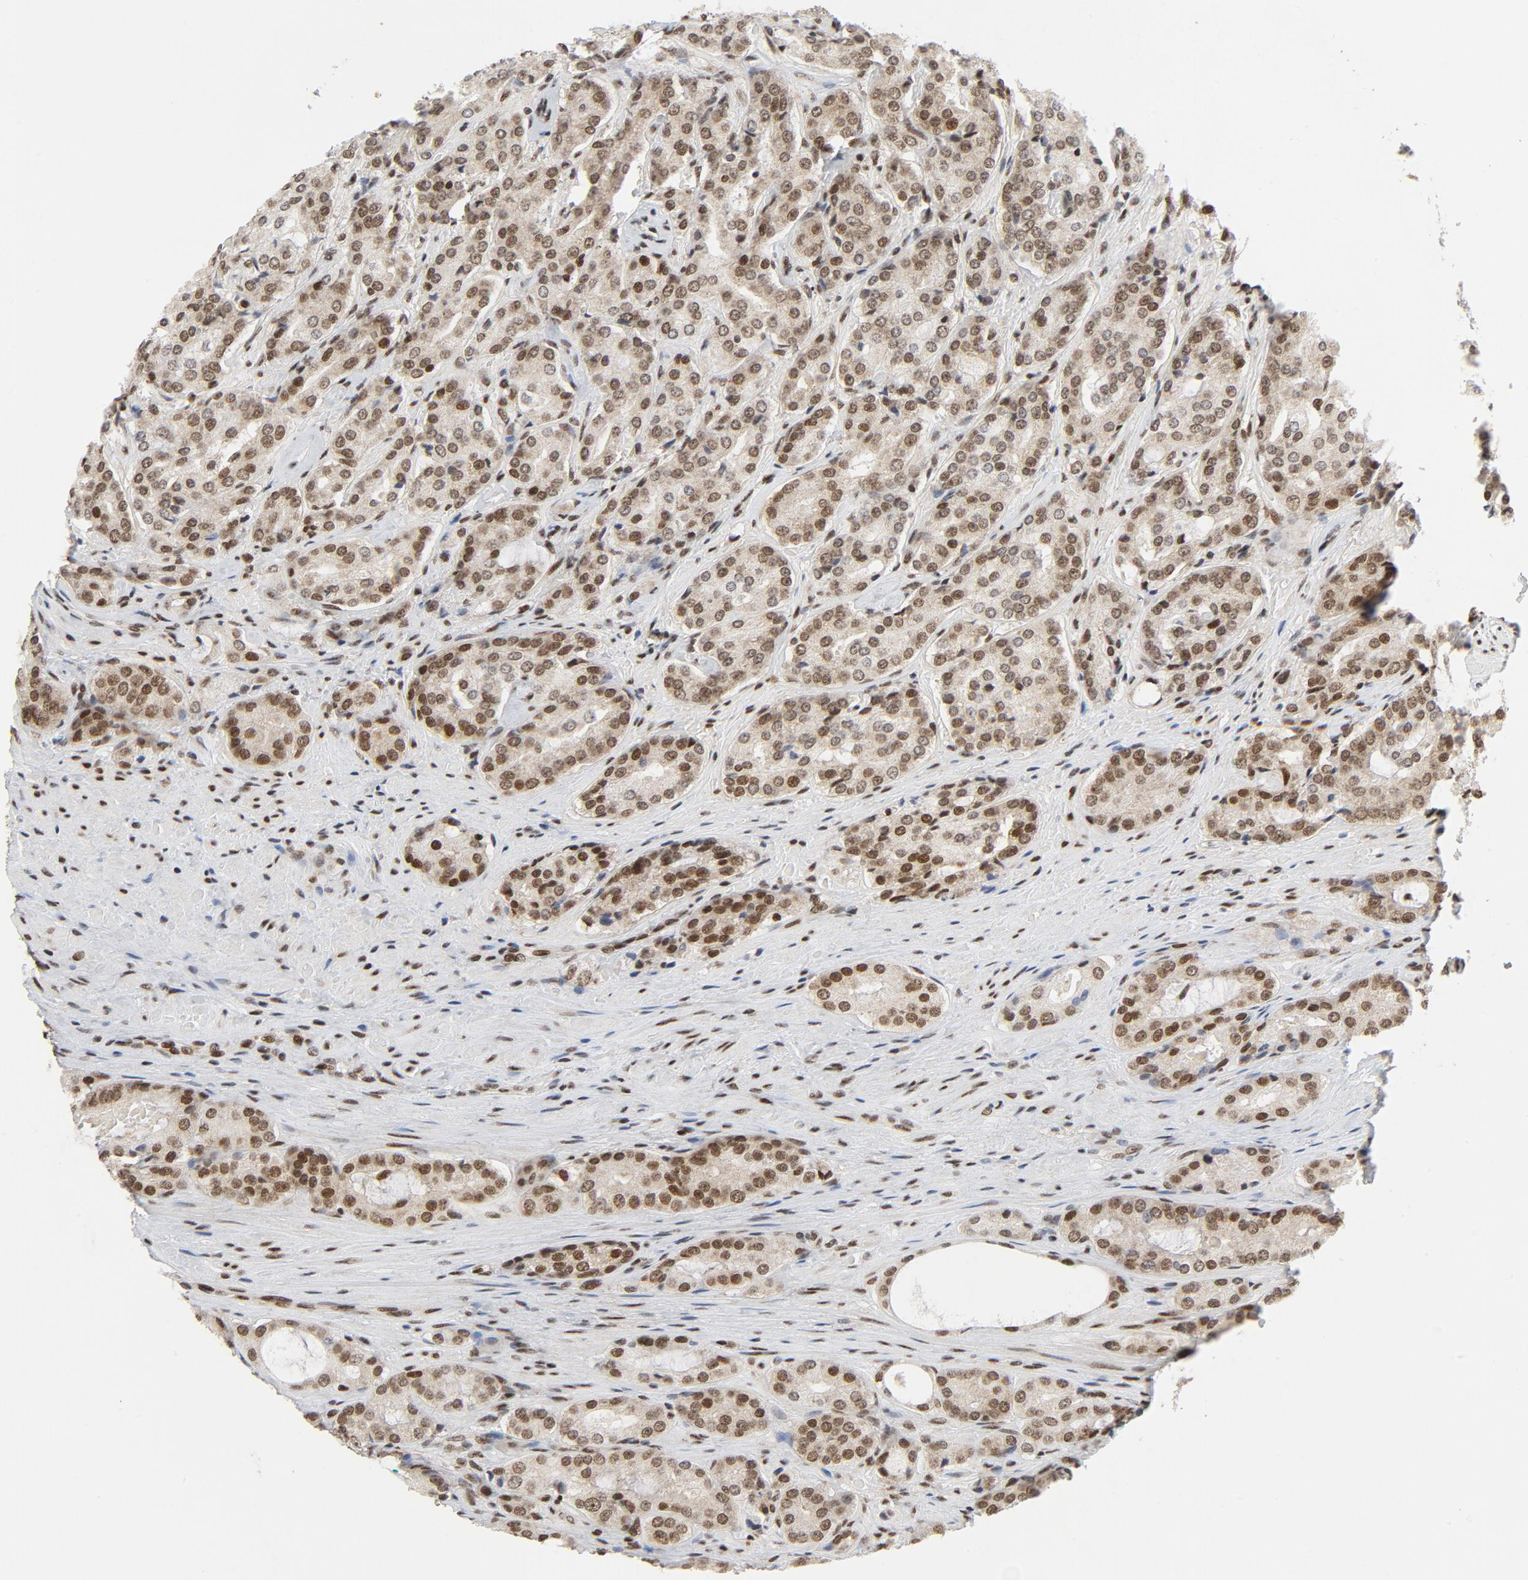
{"staining": {"intensity": "moderate", "quantity": ">75%", "location": "nuclear"}, "tissue": "prostate cancer", "cell_type": "Tumor cells", "image_type": "cancer", "snomed": [{"axis": "morphology", "description": "Adenocarcinoma, High grade"}, {"axis": "topography", "description": "Prostate"}], "caption": "A histopathology image of prostate cancer (high-grade adenocarcinoma) stained for a protein displays moderate nuclear brown staining in tumor cells.", "gene": "ERCC1", "patient": {"sex": "male", "age": 72}}